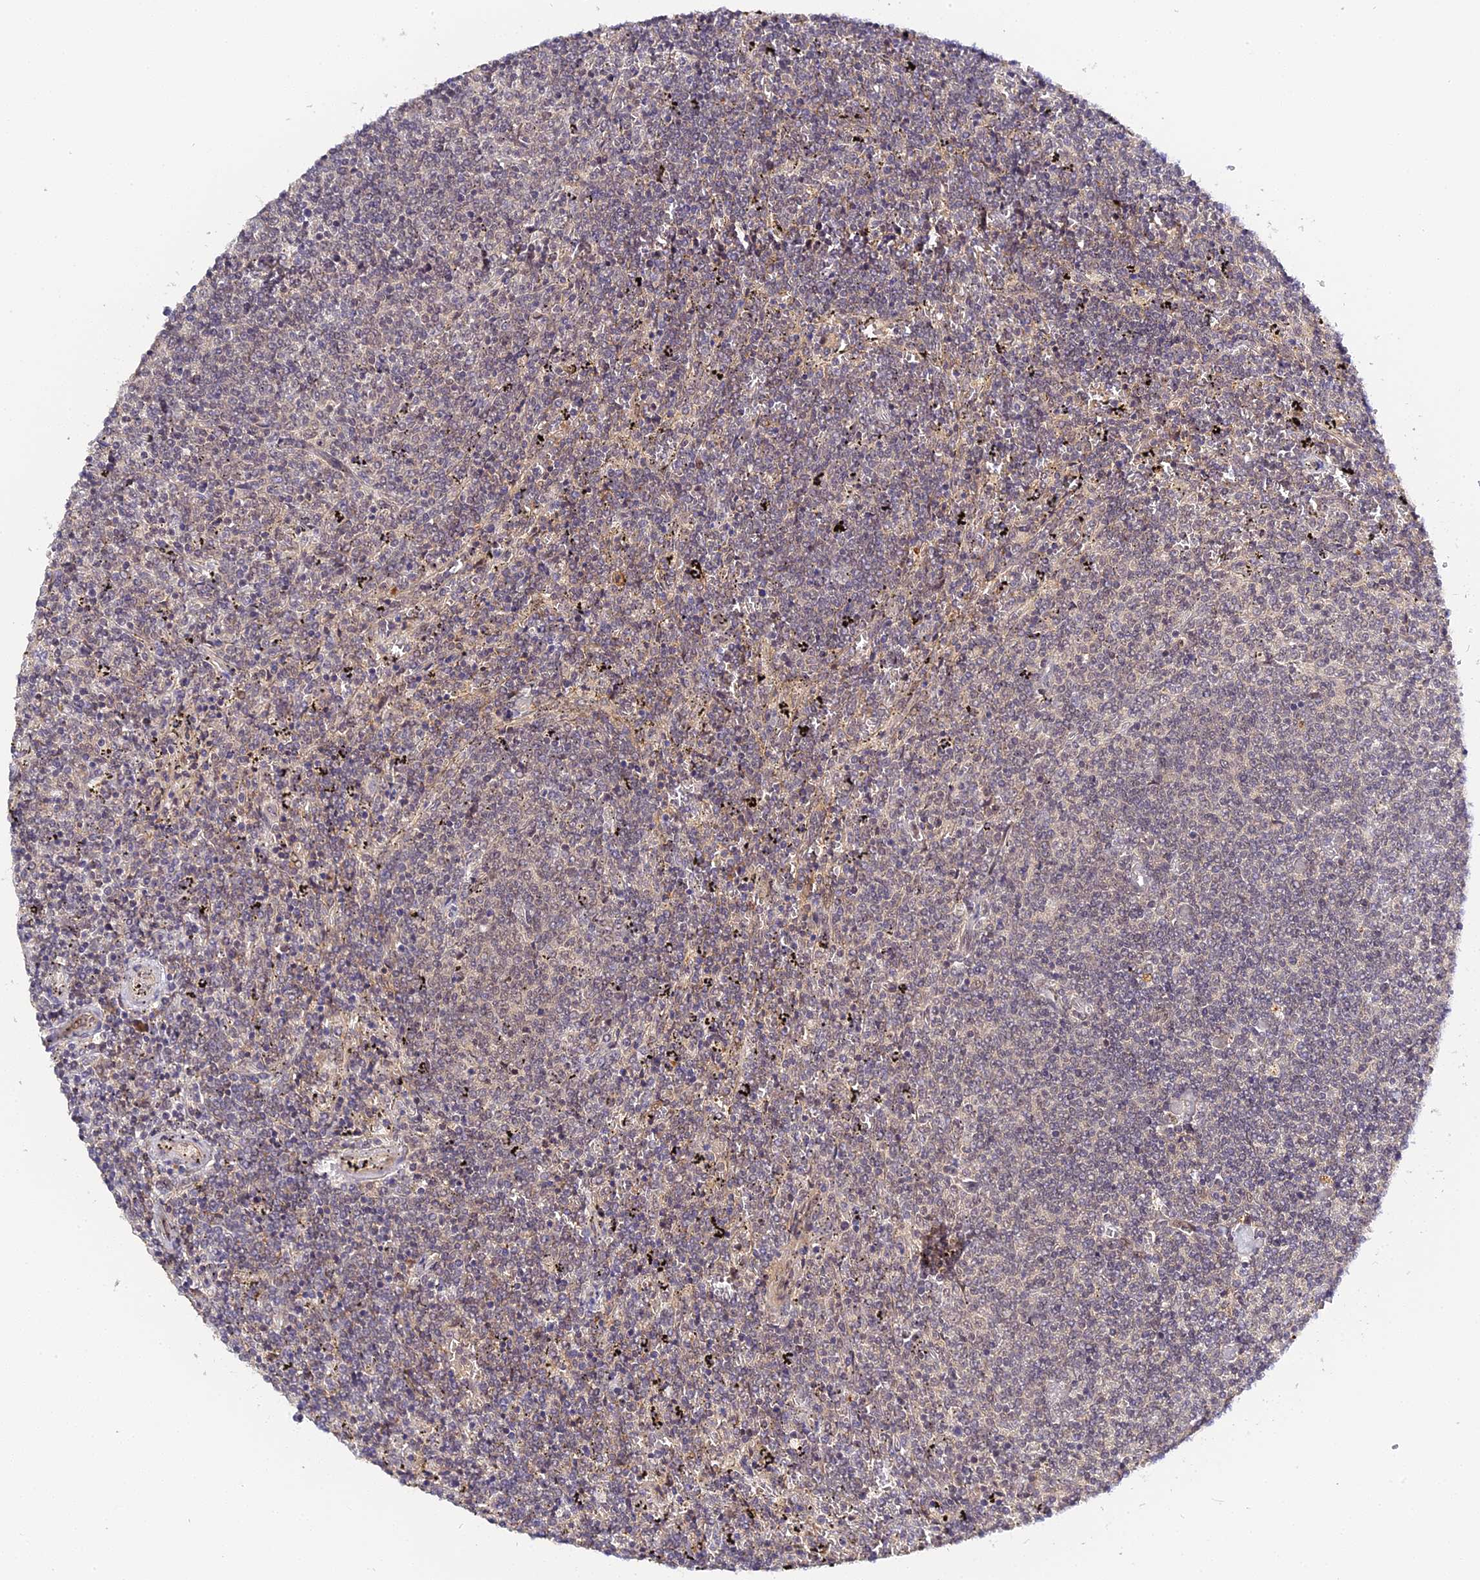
{"staining": {"intensity": "negative", "quantity": "none", "location": "none"}, "tissue": "lymphoma", "cell_type": "Tumor cells", "image_type": "cancer", "snomed": [{"axis": "morphology", "description": "Malignant lymphoma, non-Hodgkin's type, Low grade"}, {"axis": "topography", "description": "Spleen"}], "caption": "The immunohistochemistry (IHC) photomicrograph has no significant positivity in tumor cells of lymphoma tissue.", "gene": "IMPACT", "patient": {"sex": "female", "age": 50}}